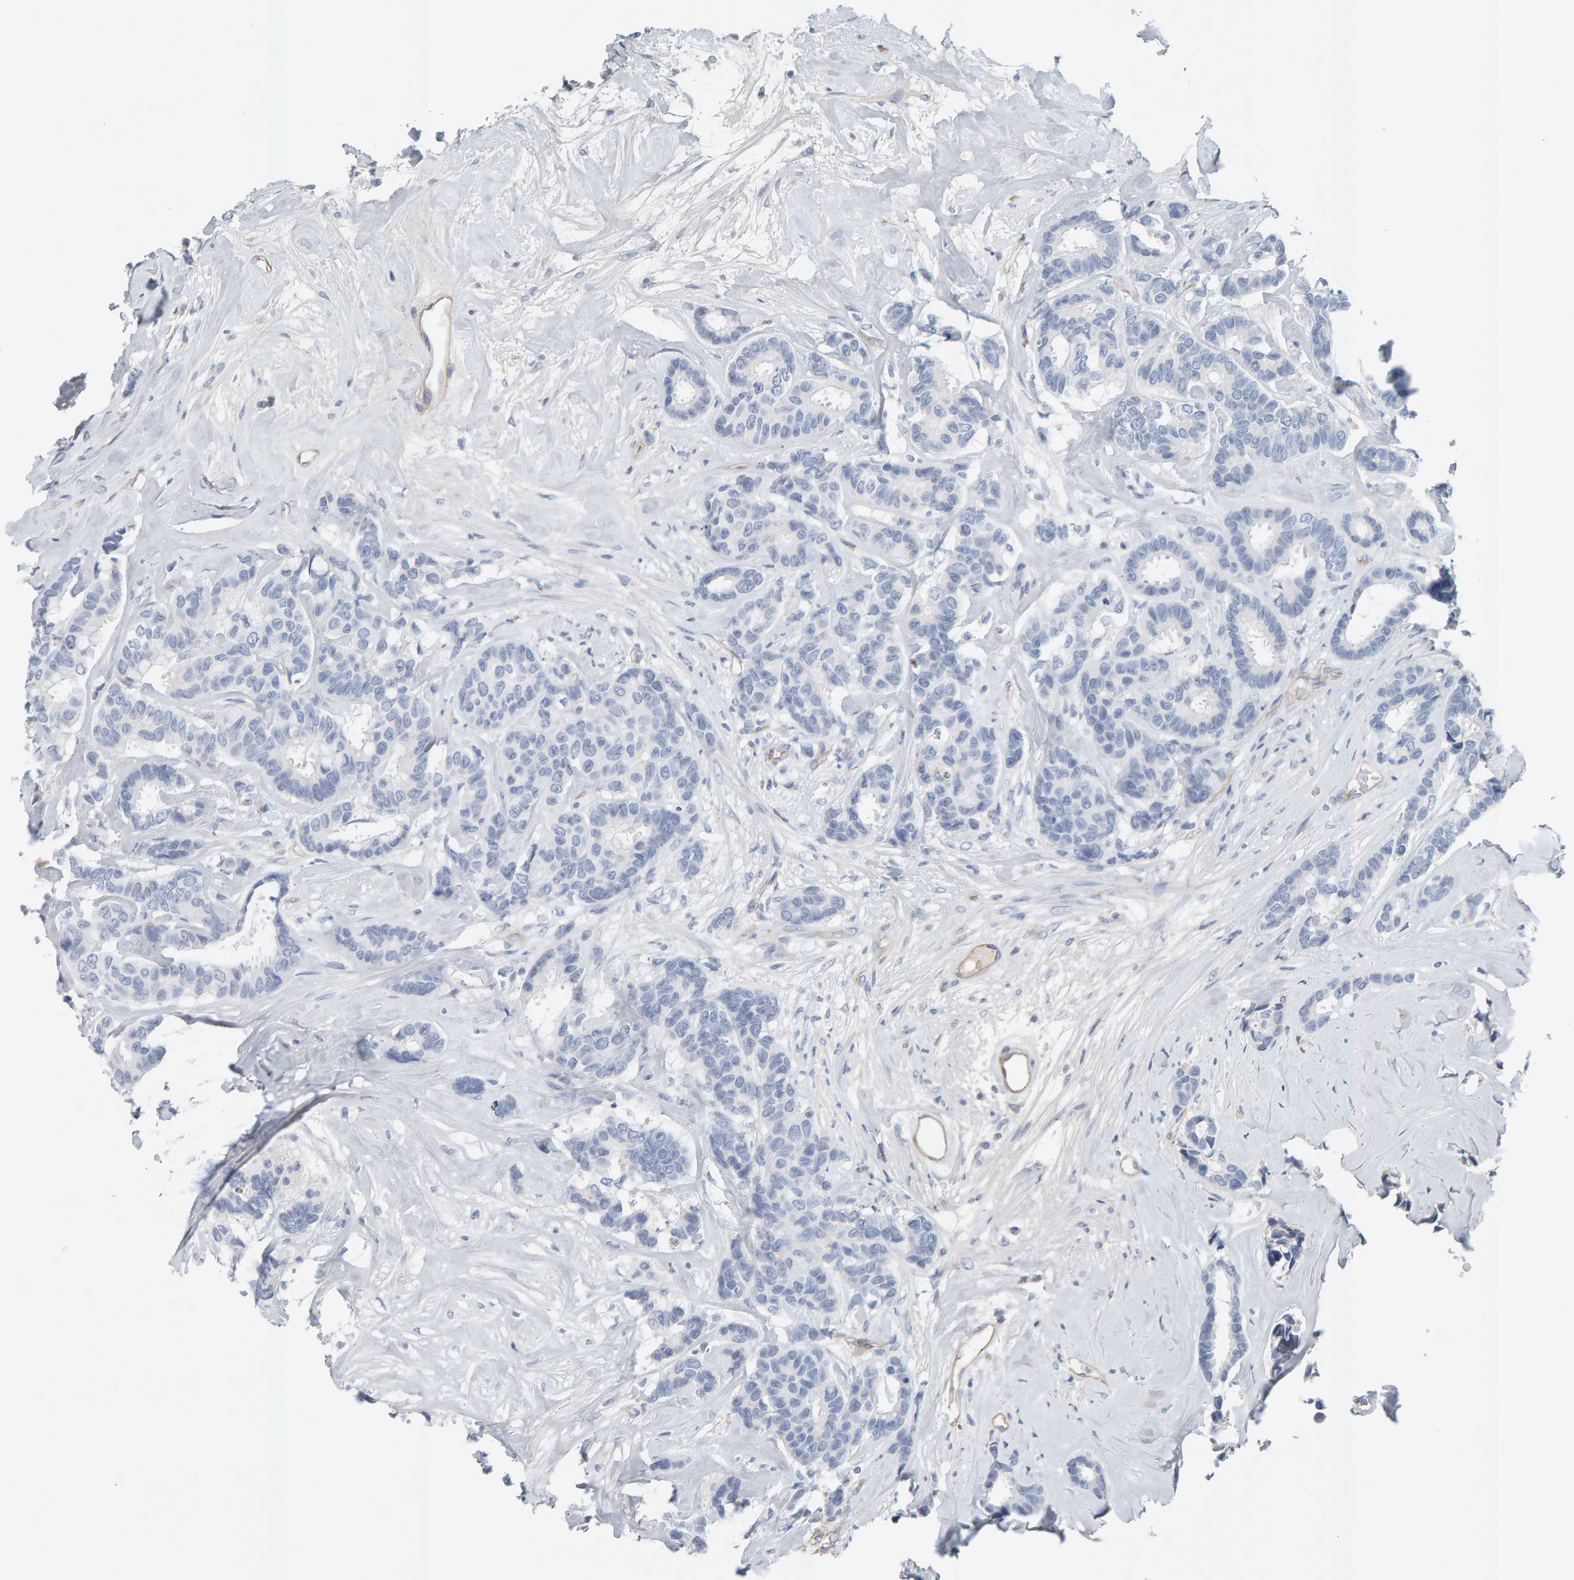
{"staining": {"intensity": "negative", "quantity": "none", "location": "none"}, "tissue": "breast cancer", "cell_type": "Tumor cells", "image_type": "cancer", "snomed": [{"axis": "morphology", "description": "Duct carcinoma"}, {"axis": "topography", "description": "Breast"}], "caption": "Tumor cells show no significant expression in breast infiltrating ductal carcinoma.", "gene": "FYN", "patient": {"sex": "female", "age": 87}}